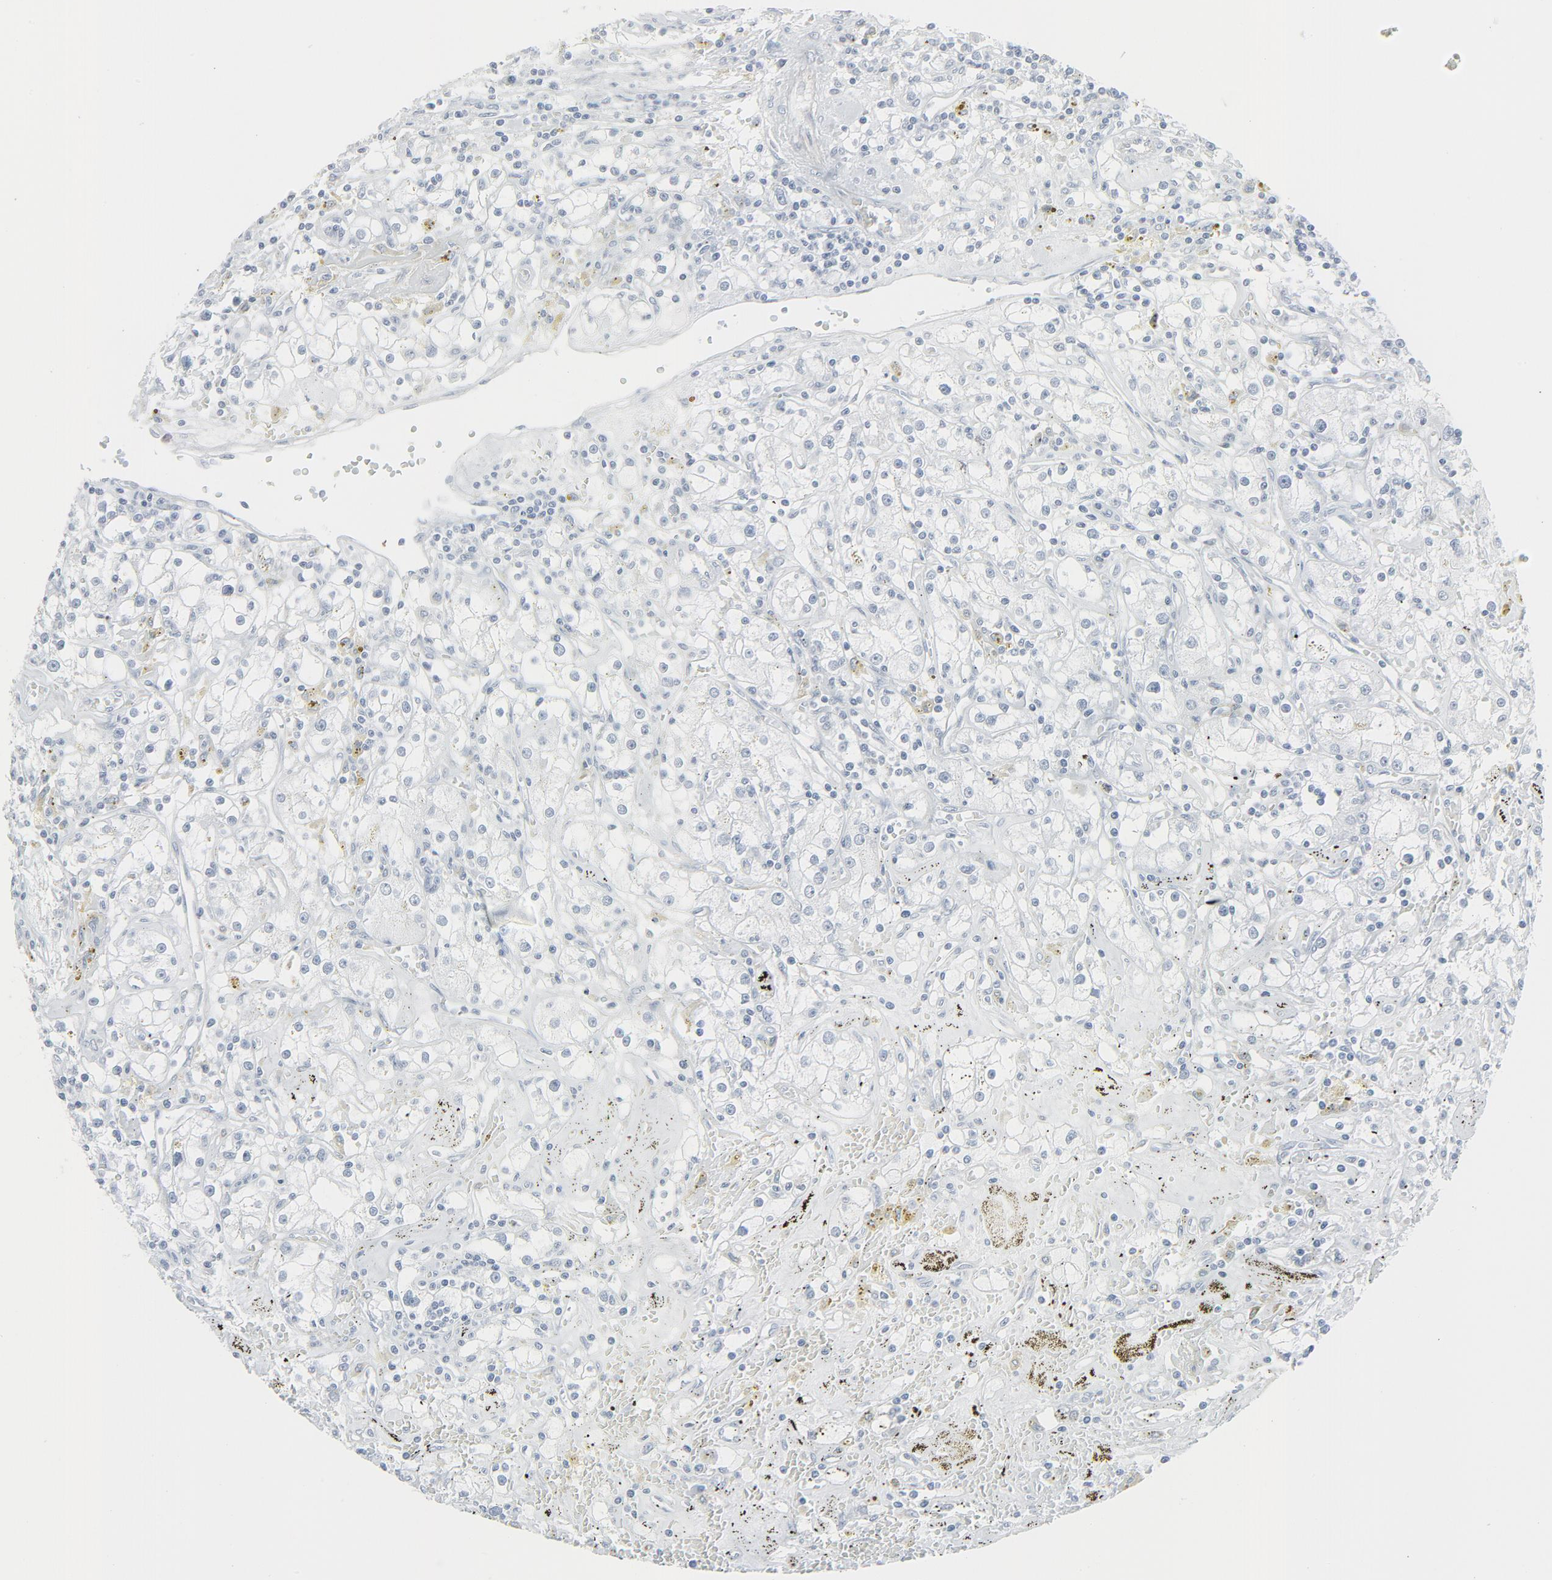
{"staining": {"intensity": "negative", "quantity": "none", "location": "none"}, "tissue": "renal cancer", "cell_type": "Tumor cells", "image_type": "cancer", "snomed": [{"axis": "morphology", "description": "Adenocarcinoma, NOS"}, {"axis": "topography", "description": "Kidney"}], "caption": "Protein analysis of renal cancer demonstrates no significant expression in tumor cells. Nuclei are stained in blue.", "gene": "FGFR3", "patient": {"sex": "male", "age": 56}}